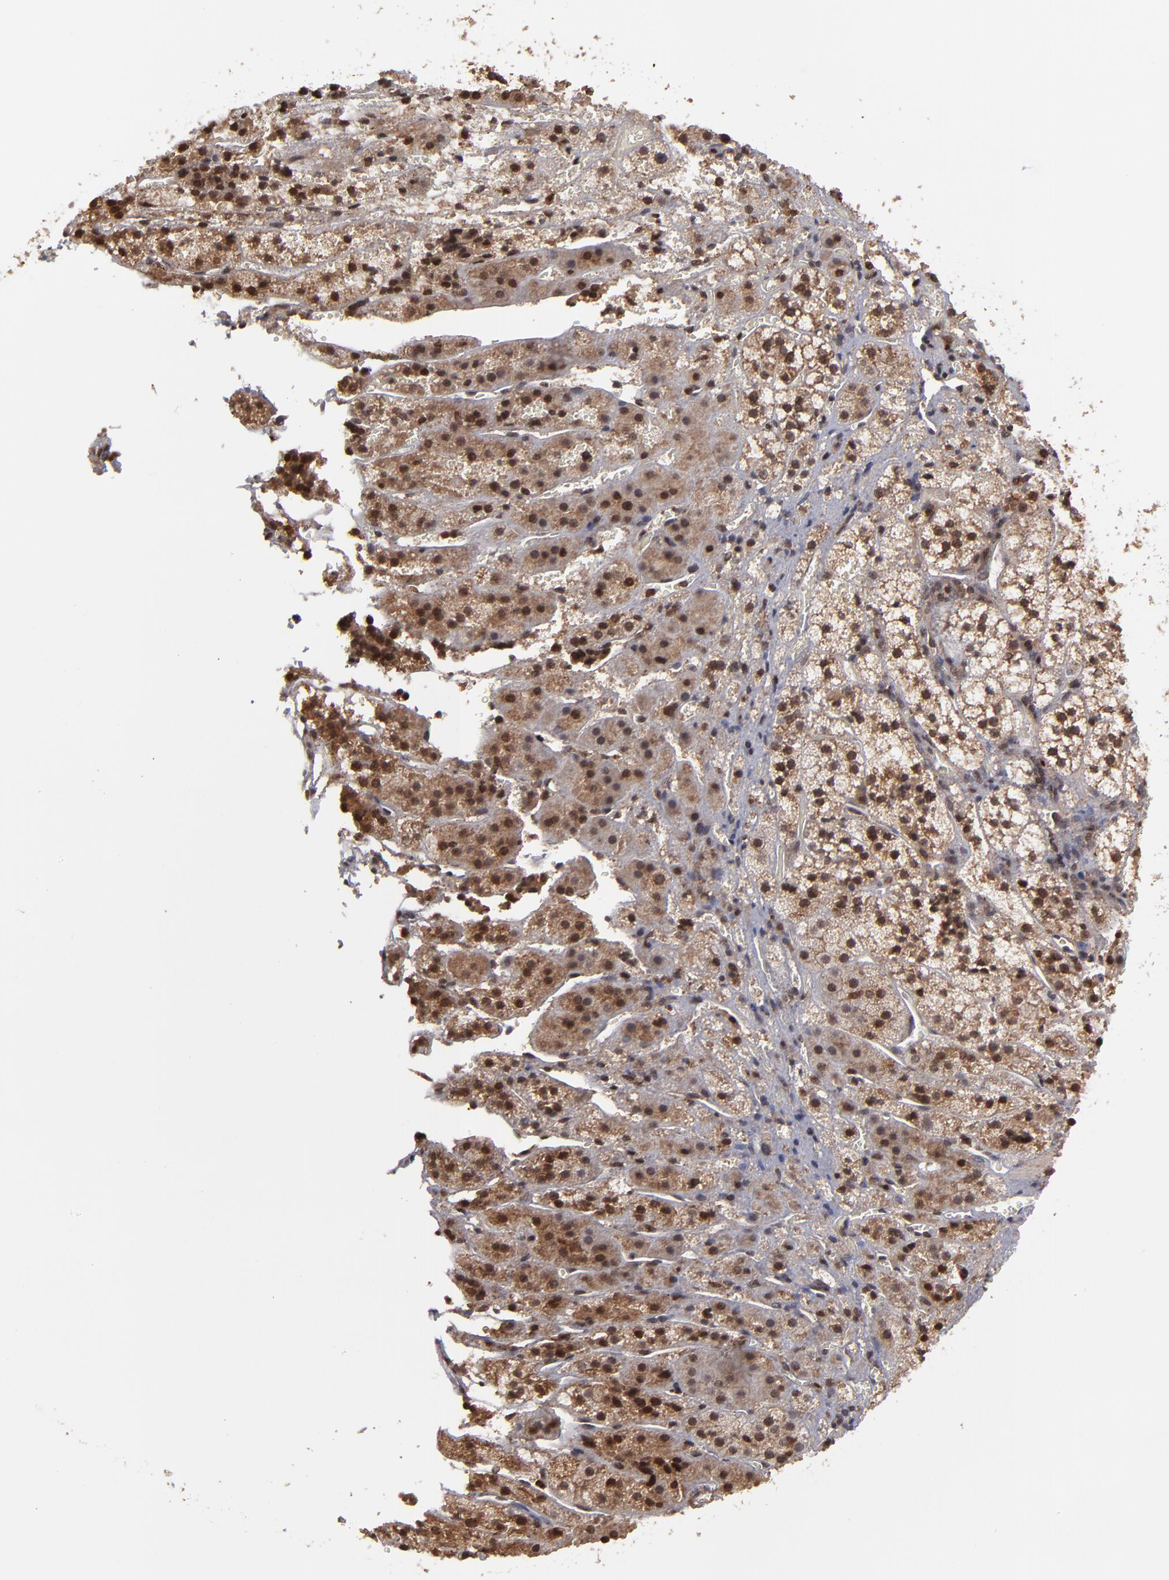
{"staining": {"intensity": "strong", "quantity": ">75%", "location": "cytoplasmic/membranous,nuclear"}, "tissue": "adrenal gland", "cell_type": "Glandular cells", "image_type": "normal", "snomed": [{"axis": "morphology", "description": "Normal tissue, NOS"}, {"axis": "topography", "description": "Adrenal gland"}], "caption": "Brown immunohistochemical staining in benign human adrenal gland displays strong cytoplasmic/membranous,nuclear positivity in approximately >75% of glandular cells.", "gene": "RGS6", "patient": {"sex": "female", "age": 44}}